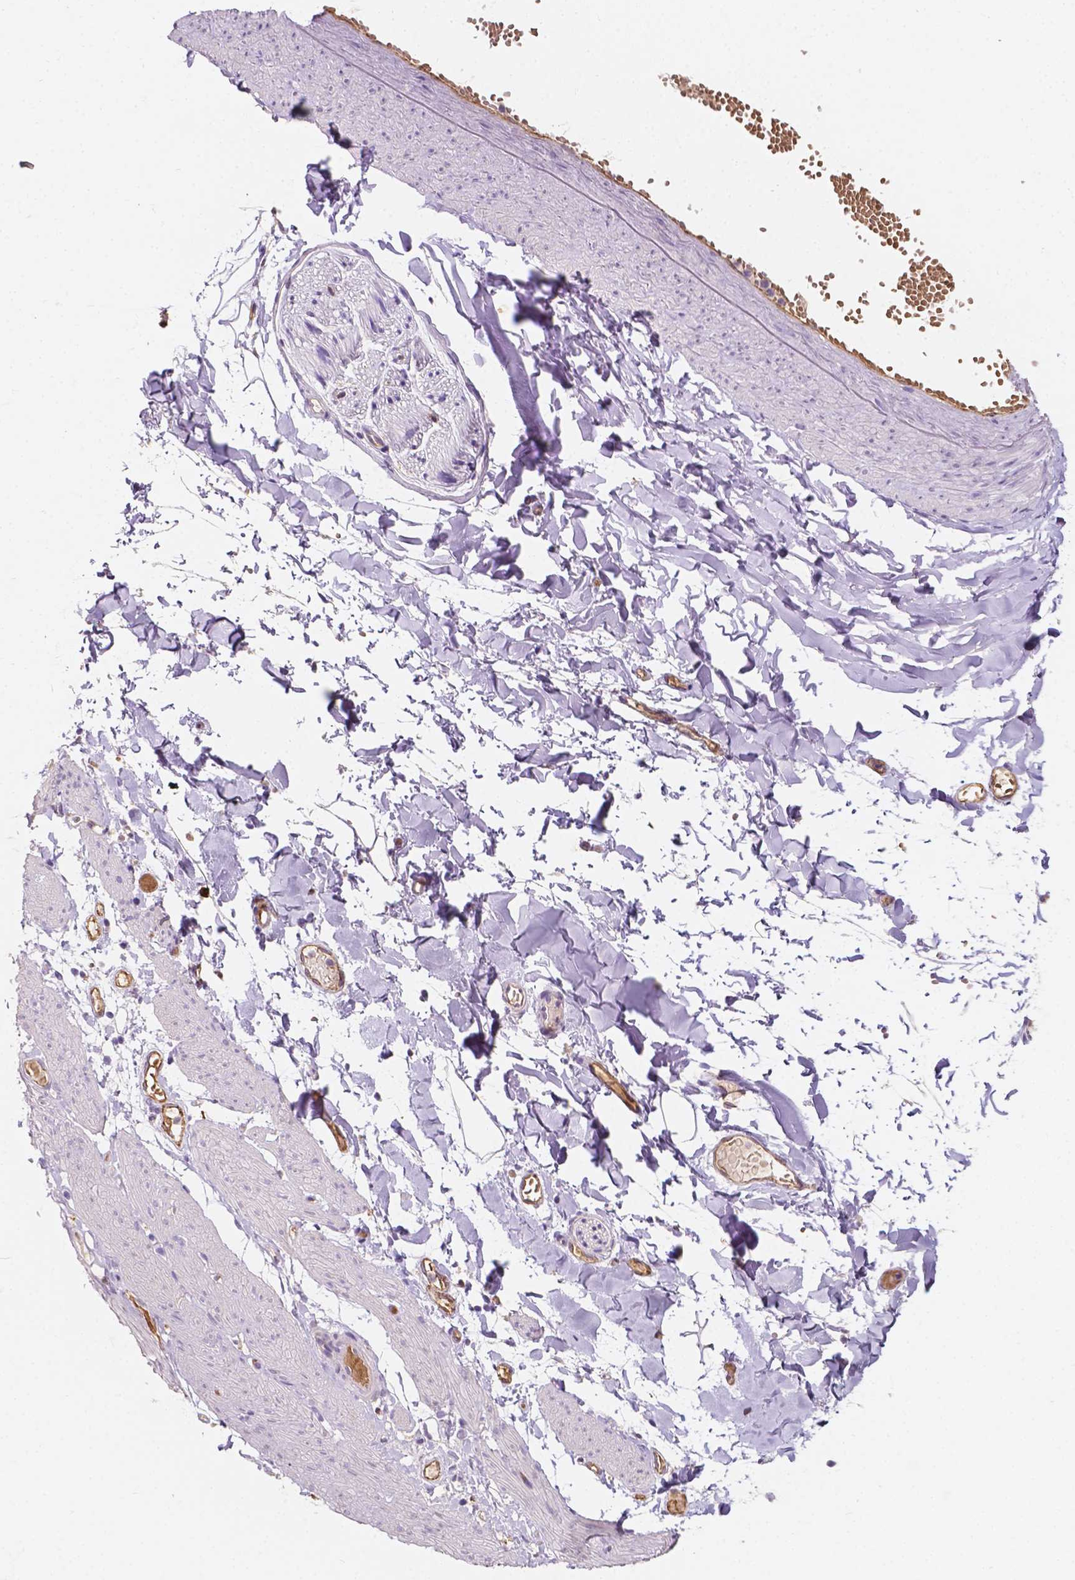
{"staining": {"intensity": "negative", "quantity": "none", "location": "none"}, "tissue": "adipose tissue", "cell_type": "Adipocytes", "image_type": "normal", "snomed": [{"axis": "morphology", "description": "Normal tissue, NOS"}, {"axis": "topography", "description": "Gallbladder"}, {"axis": "topography", "description": "Peripheral nerve tissue"}], "caption": "Immunohistochemical staining of benign adipose tissue demonstrates no significant staining in adipocytes.", "gene": "SLC22A4", "patient": {"sex": "female", "age": 45}}